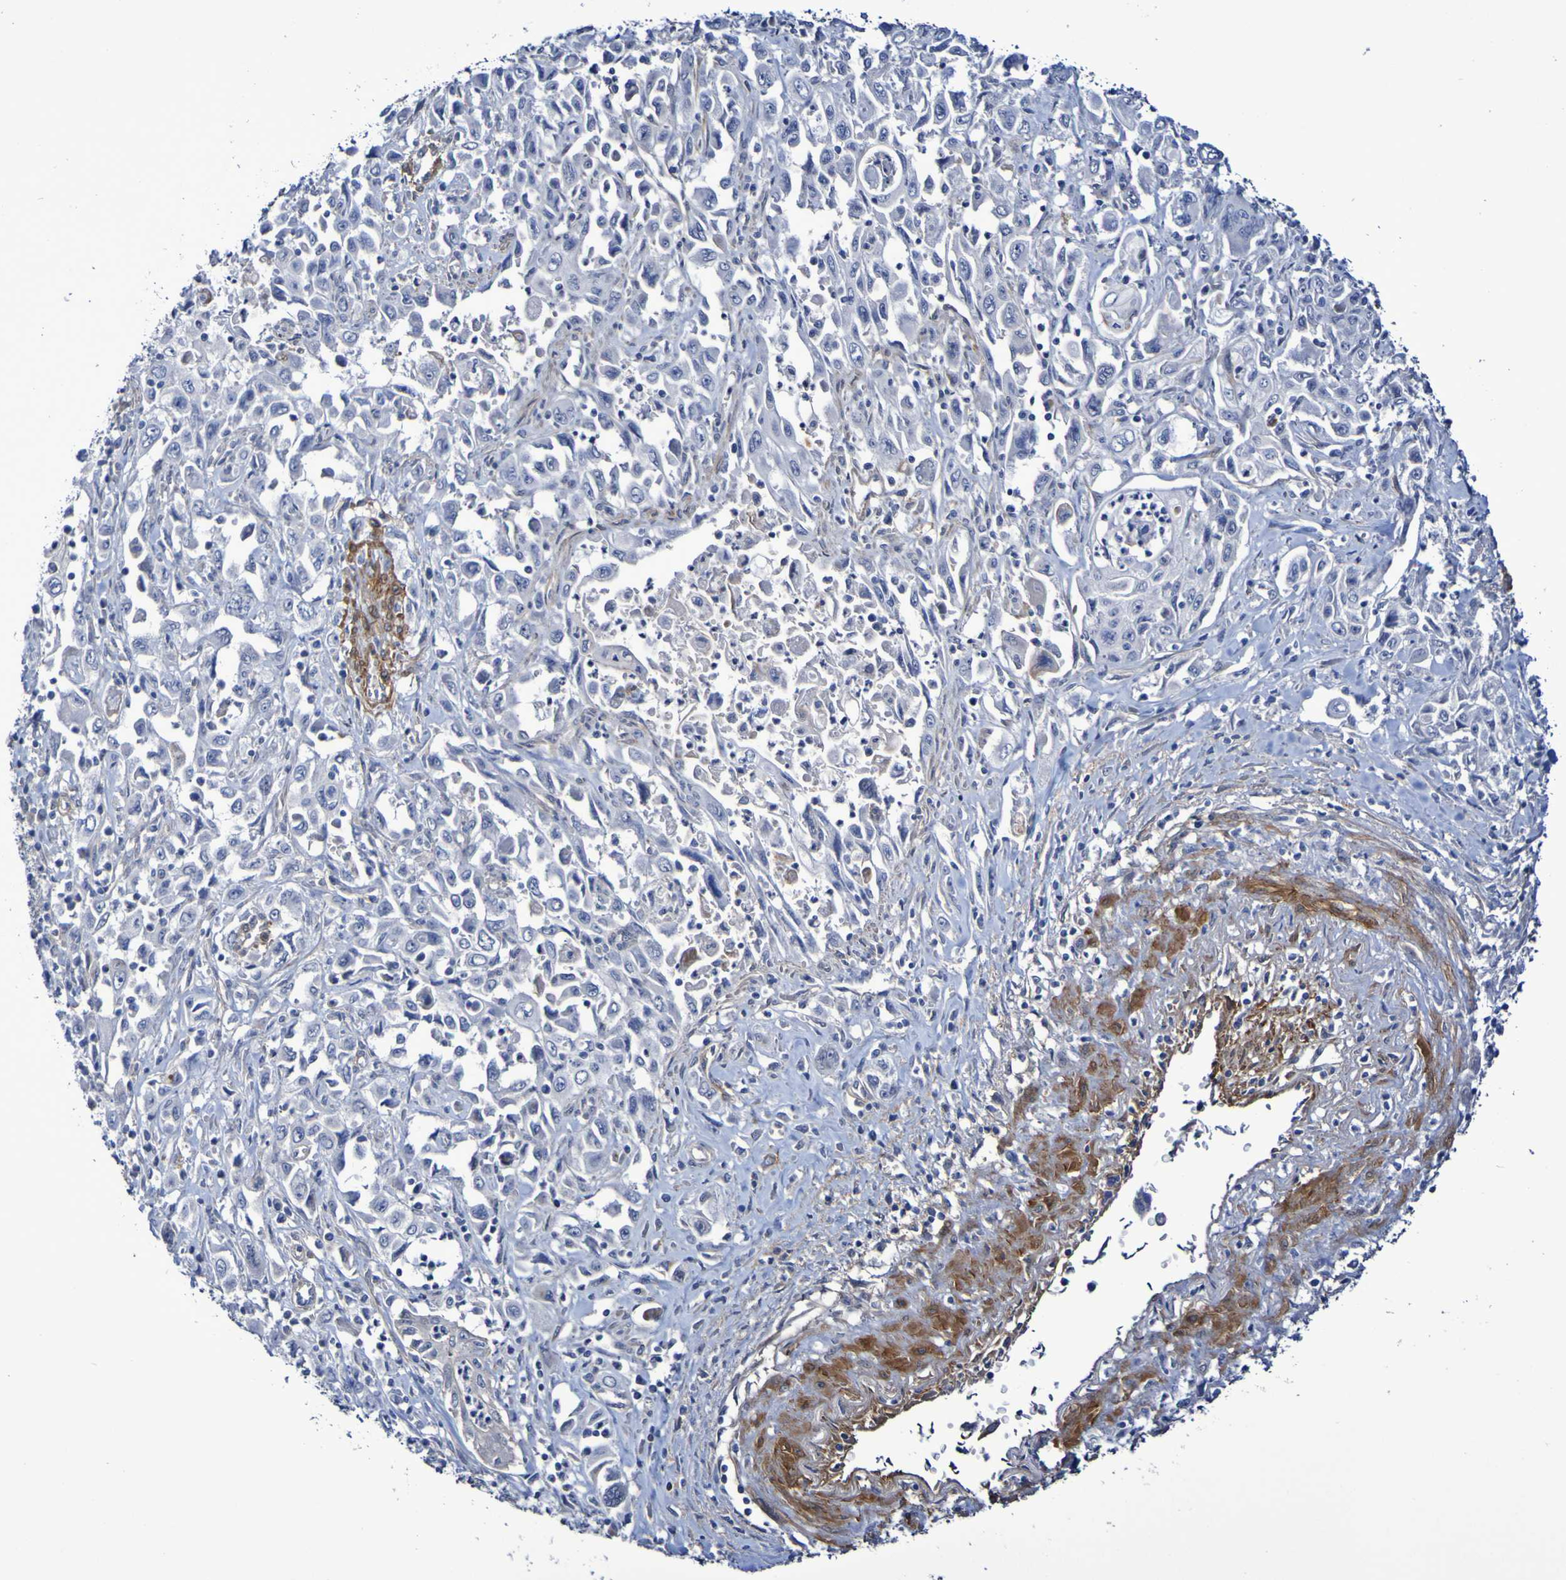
{"staining": {"intensity": "negative", "quantity": "none", "location": "none"}, "tissue": "pancreatic cancer", "cell_type": "Tumor cells", "image_type": "cancer", "snomed": [{"axis": "morphology", "description": "Adenocarcinoma, NOS"}, {"axis": "topography", "description": "Pancreas"}], "caption": "Pancreatic cancer (adenocarcinoma) was stained to show a protein in brown. There is no significant expression in tumor cells.", "gene": "LPP", "patient": {"sex": "male", "age": 70}}